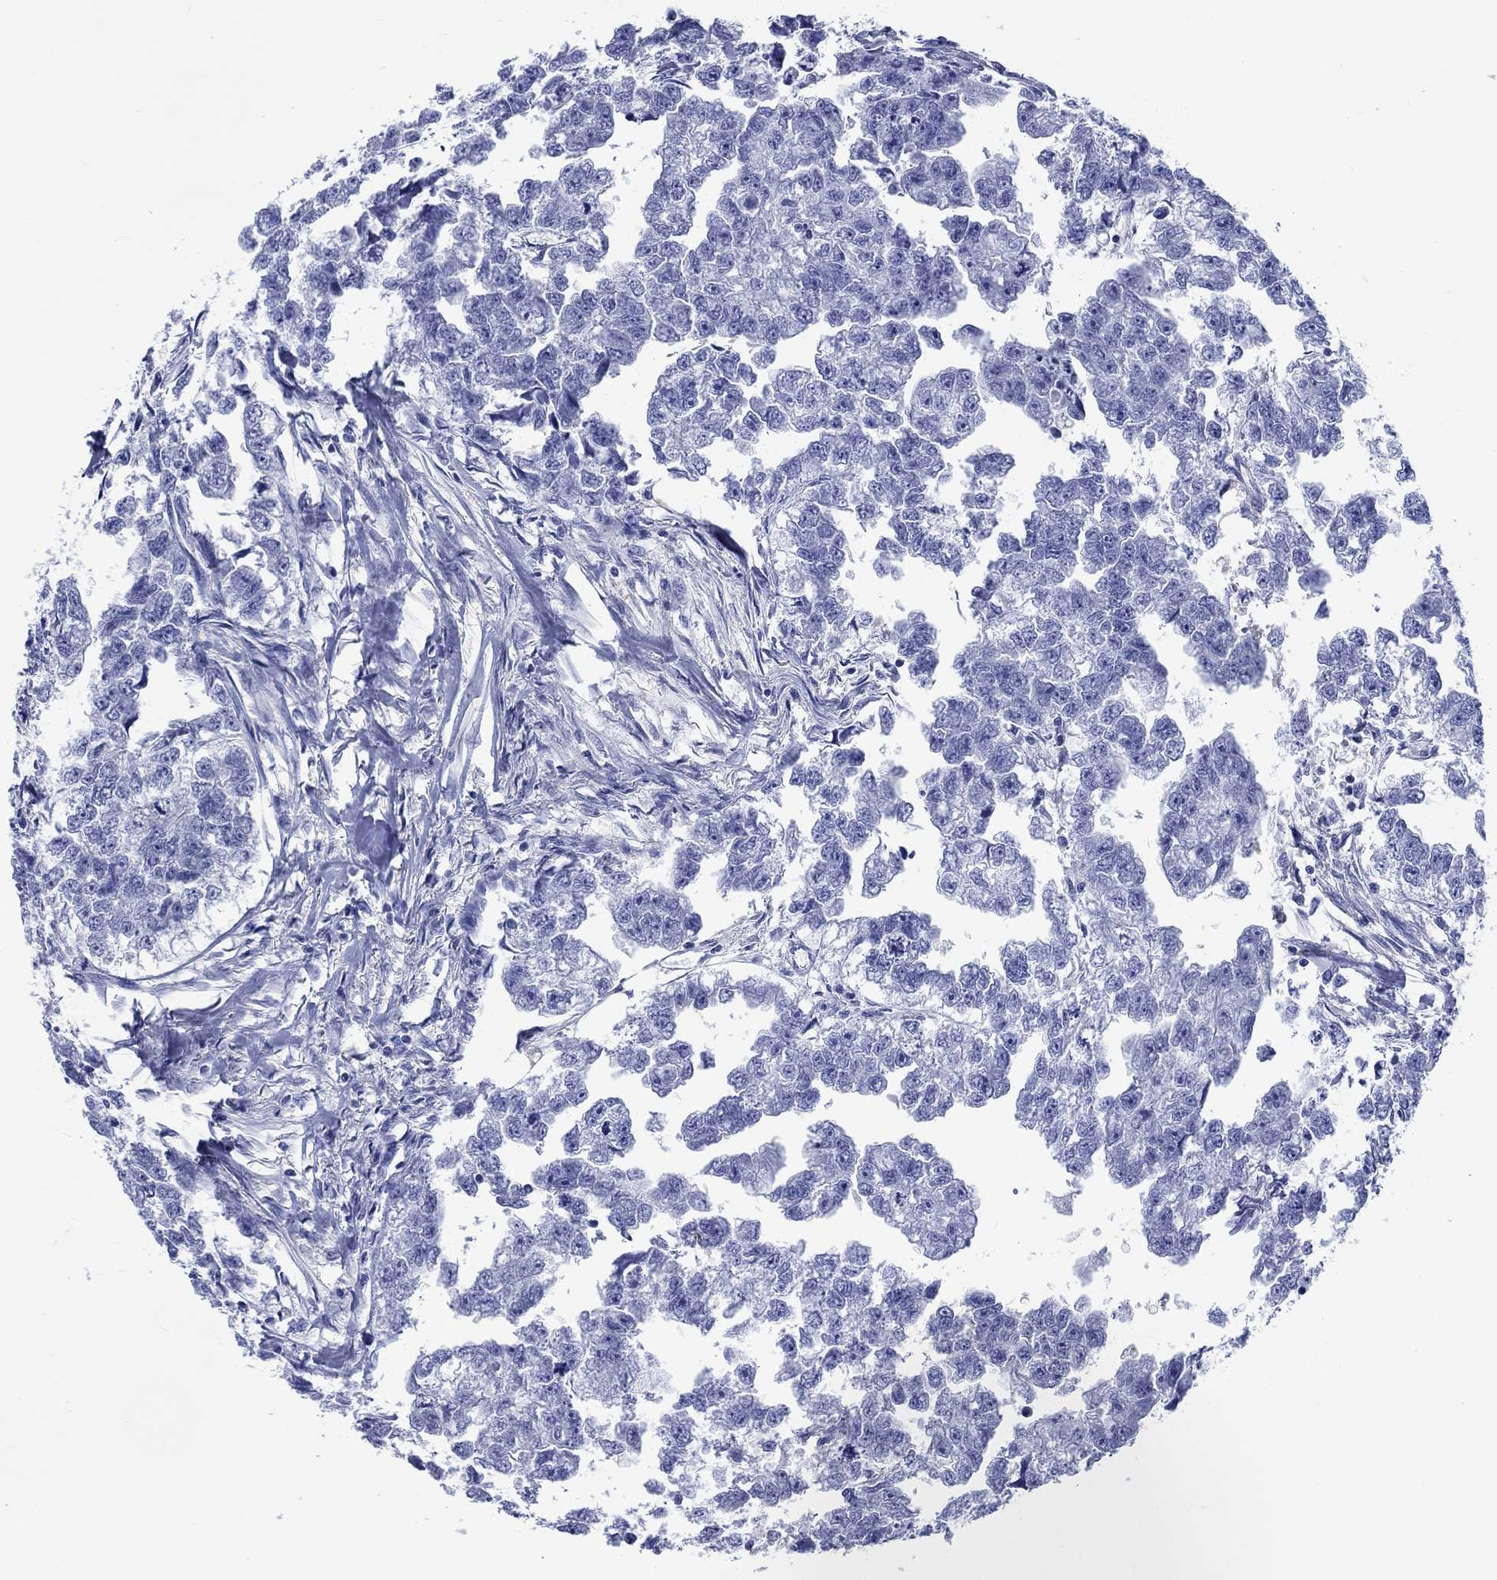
{"staining": {"intensity": "negative", "quantity": "none", "location": "none"}, "tissue": "testis cancer", "cell_type": "Tumor cells", "image_type": "cancer", "snomed": [{"axis": "morphology", "description": "Carcinoma, Embryonal, NOS"}, {"axis": "morphology", "description": "Teratoma, malignant, NOS"}, {"axis": "topography", "description": "Testis"}], "caption": "This micrograph is of embryonal carcinoma (testis) stained with immunohistochemistry to label a protein in brown with the nuclei are counter-stained blue. There is no positivity in tumor cells.", "gene": "TOMM20L", "patient": {"sex": "male", "age": 44}}